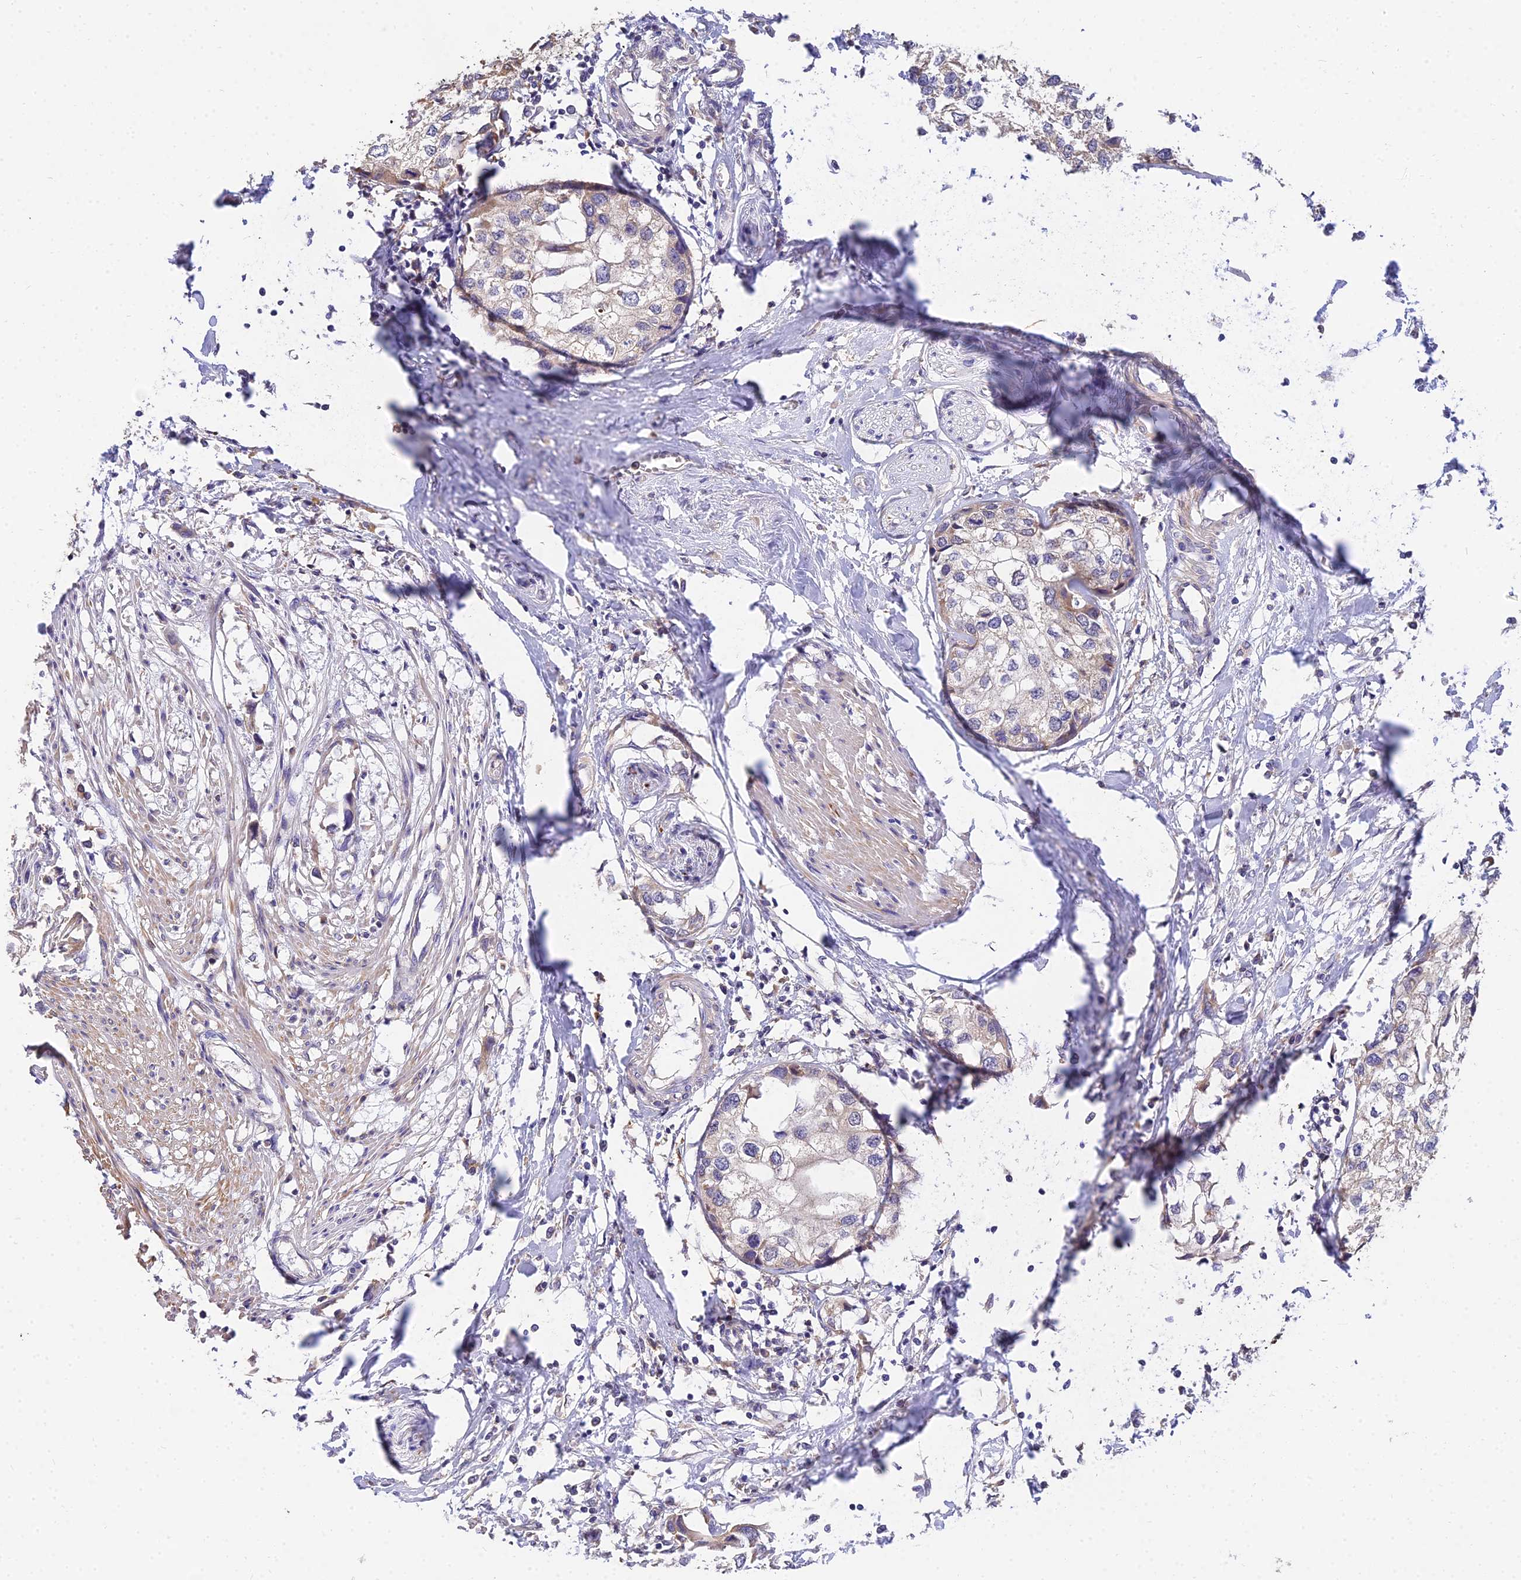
{"staining": {"intensity": "weak", "quantity": "<25%", "location": "cytoplasmic/membranous"}, "tissue": "urothelial cancer", "cell_type": "Tumor cells", "image_type": "cancer", "snomed": [{"axis": "morphology", "description": "Urothelial carcinoma, High grade"}, {"axis": "topography", "description": "Urinary bladder"}], "caption": "The image exhibits no significant positivity in tumor cells of urothelial cancer. (DAB immunohistochemistry (IHC), high magnification).", "gene": "ARL8B", "patient": {"sex": "male", "age": 64}}